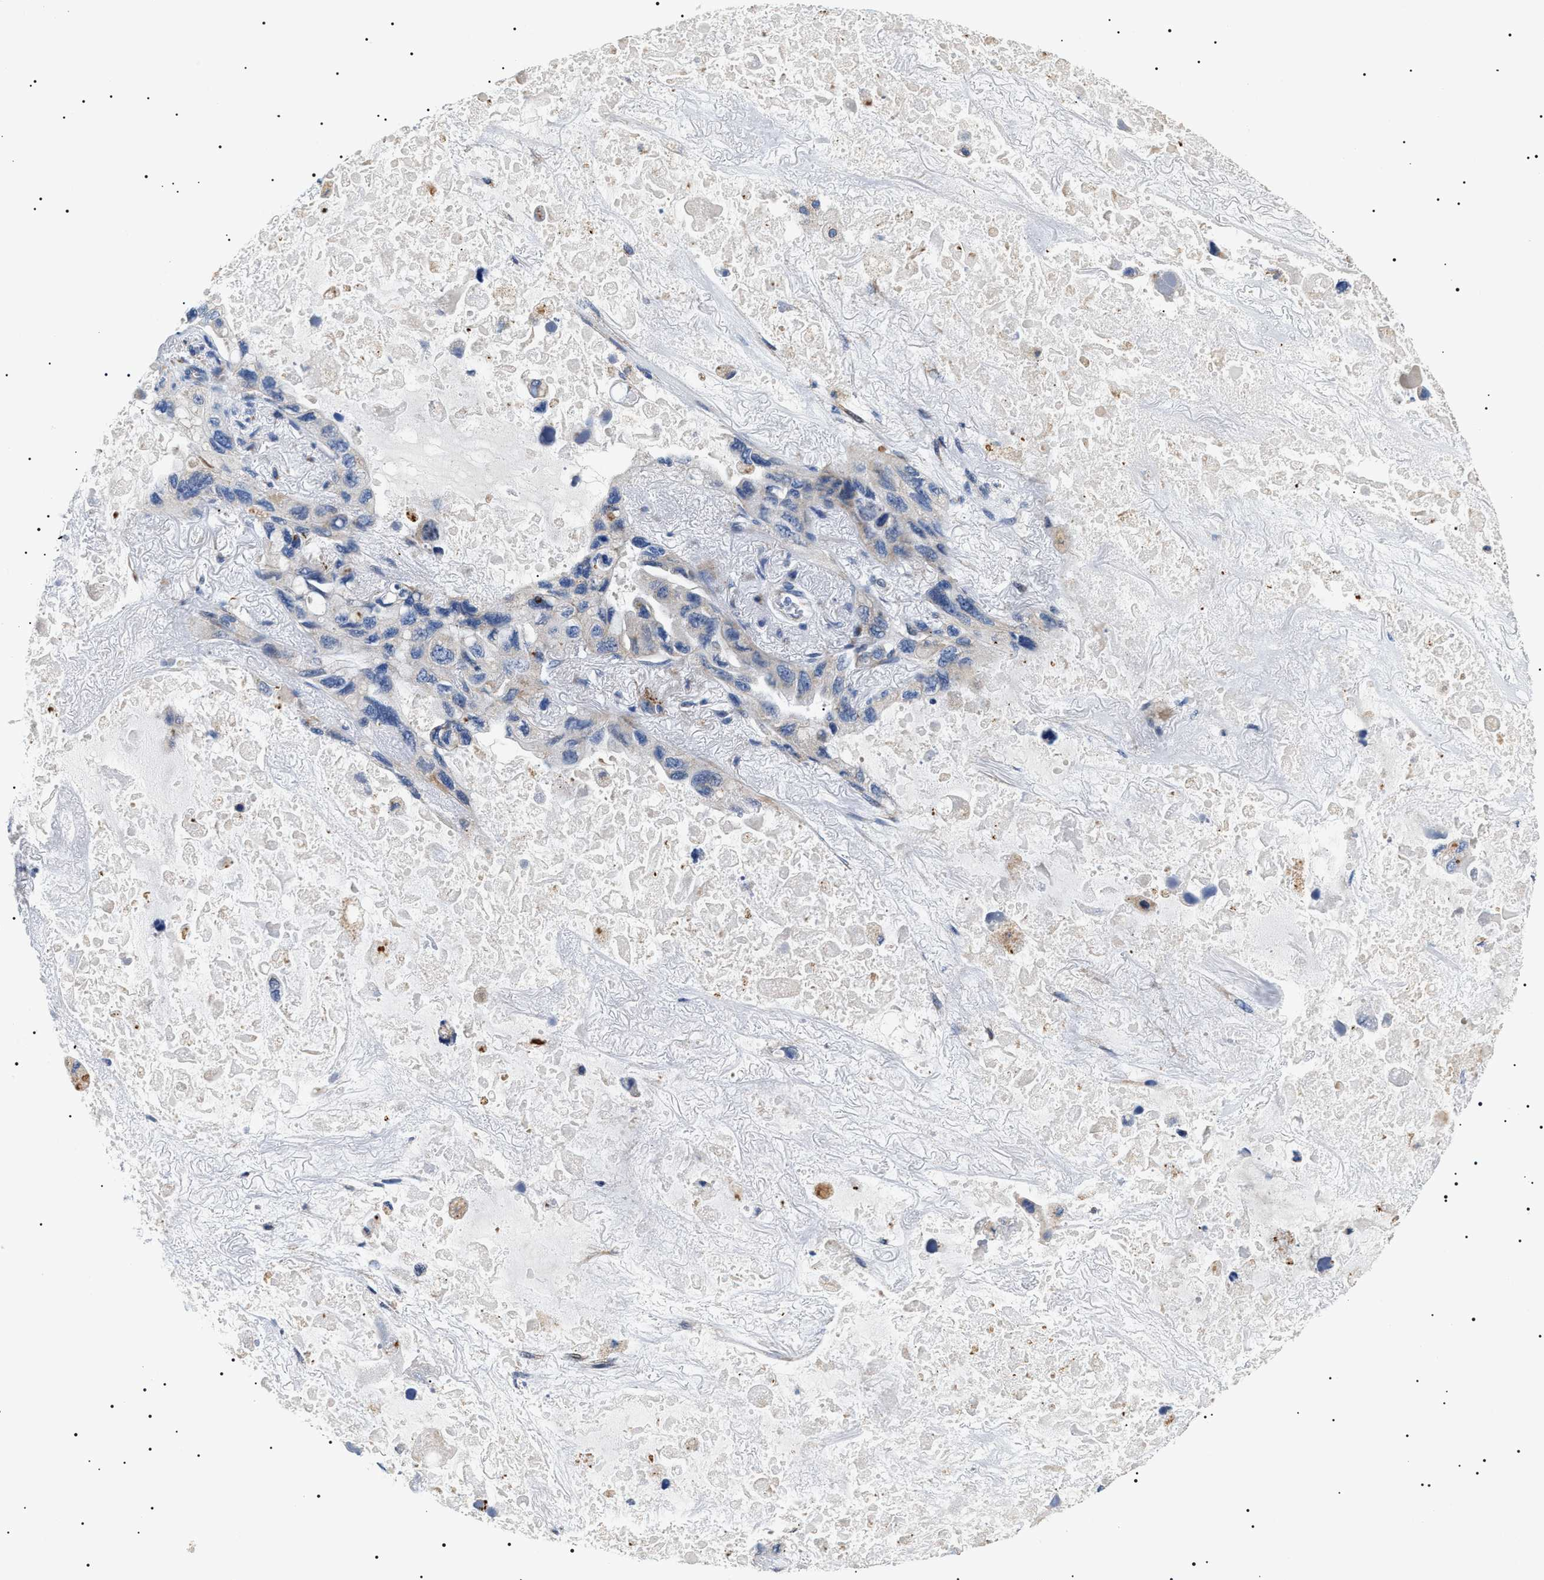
{"staining": {"intensity": "negative", "quantity": "none", "location": "none"}, "tissue": "lung cancer", "cell_type": "Tumor cells", "image_type": "cancer", "snomed": [{"axis": "morphology", "description": "Squamous cell carcinoma, NOS"}, {"axis": "topography", "description": "Lung"}], "caption": "Immunohistochemistry (IHC) image of lung cancer (squamous cell carcinoma) stained for a protein (brown), which reveals no staining in tumor cells.", "gene": "TMEM222", "patient": {"sex": "female", "age": 73}}